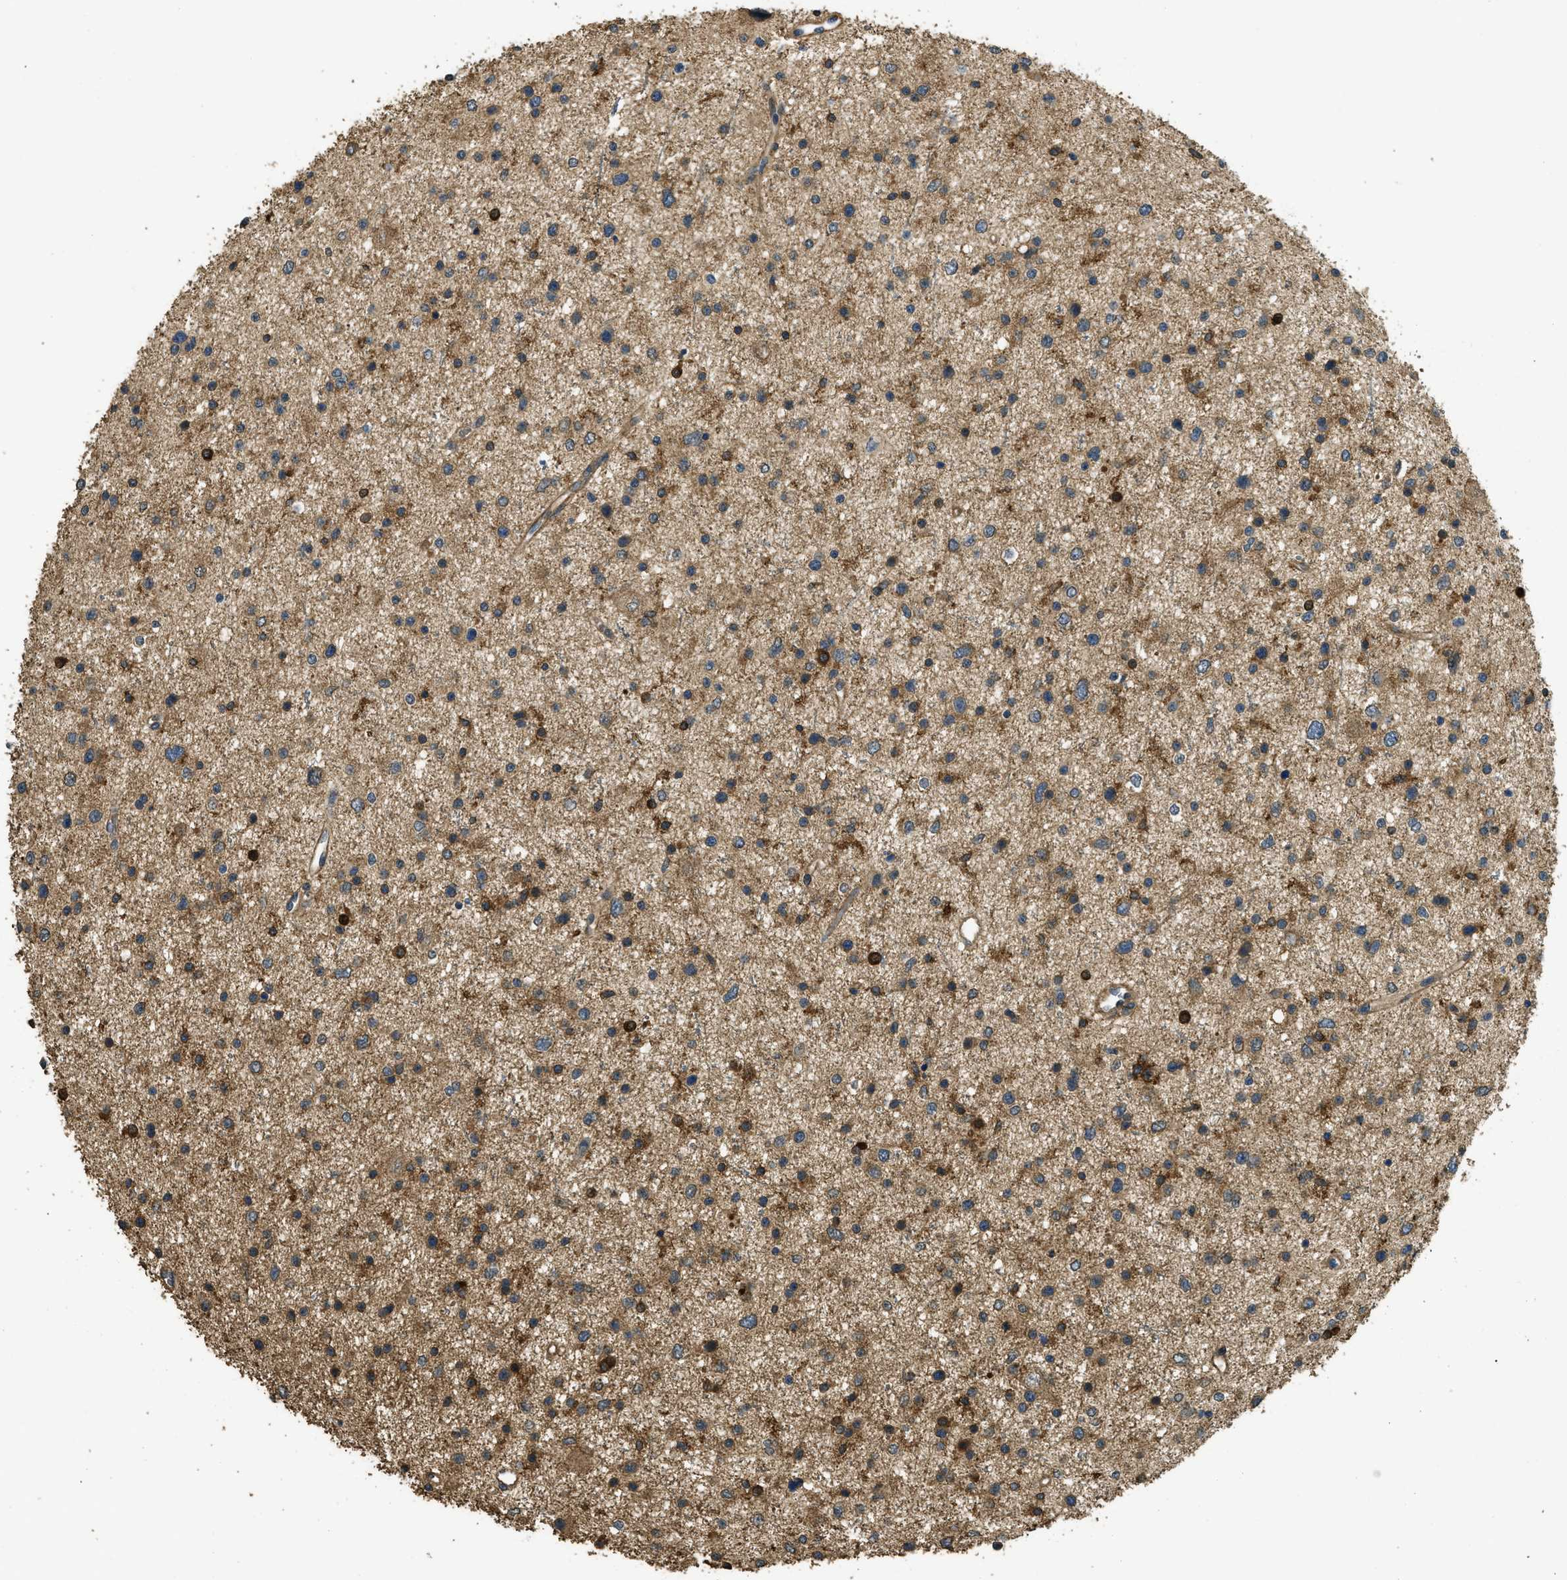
{"staining": {"intensity": "moderate", "quantity": ">75%", "location": "cytoplasmic/membranous"}, "tissue": "glioma", "cell_type": "Tumor cells", "image_type": "cancer", "snomed": [{"axis": "morphology", "description": "Glioma, malignant, Low grade"}, {"axis": "topography", "description": "Brain"}], "caption": "A brown stain shows moderate cytoplasmic/membranous staining of a protein in human low-grade glioma (malignant) tumor cells.", "gene": "CD276", "patient": {"sex": "female", "age": 37}}